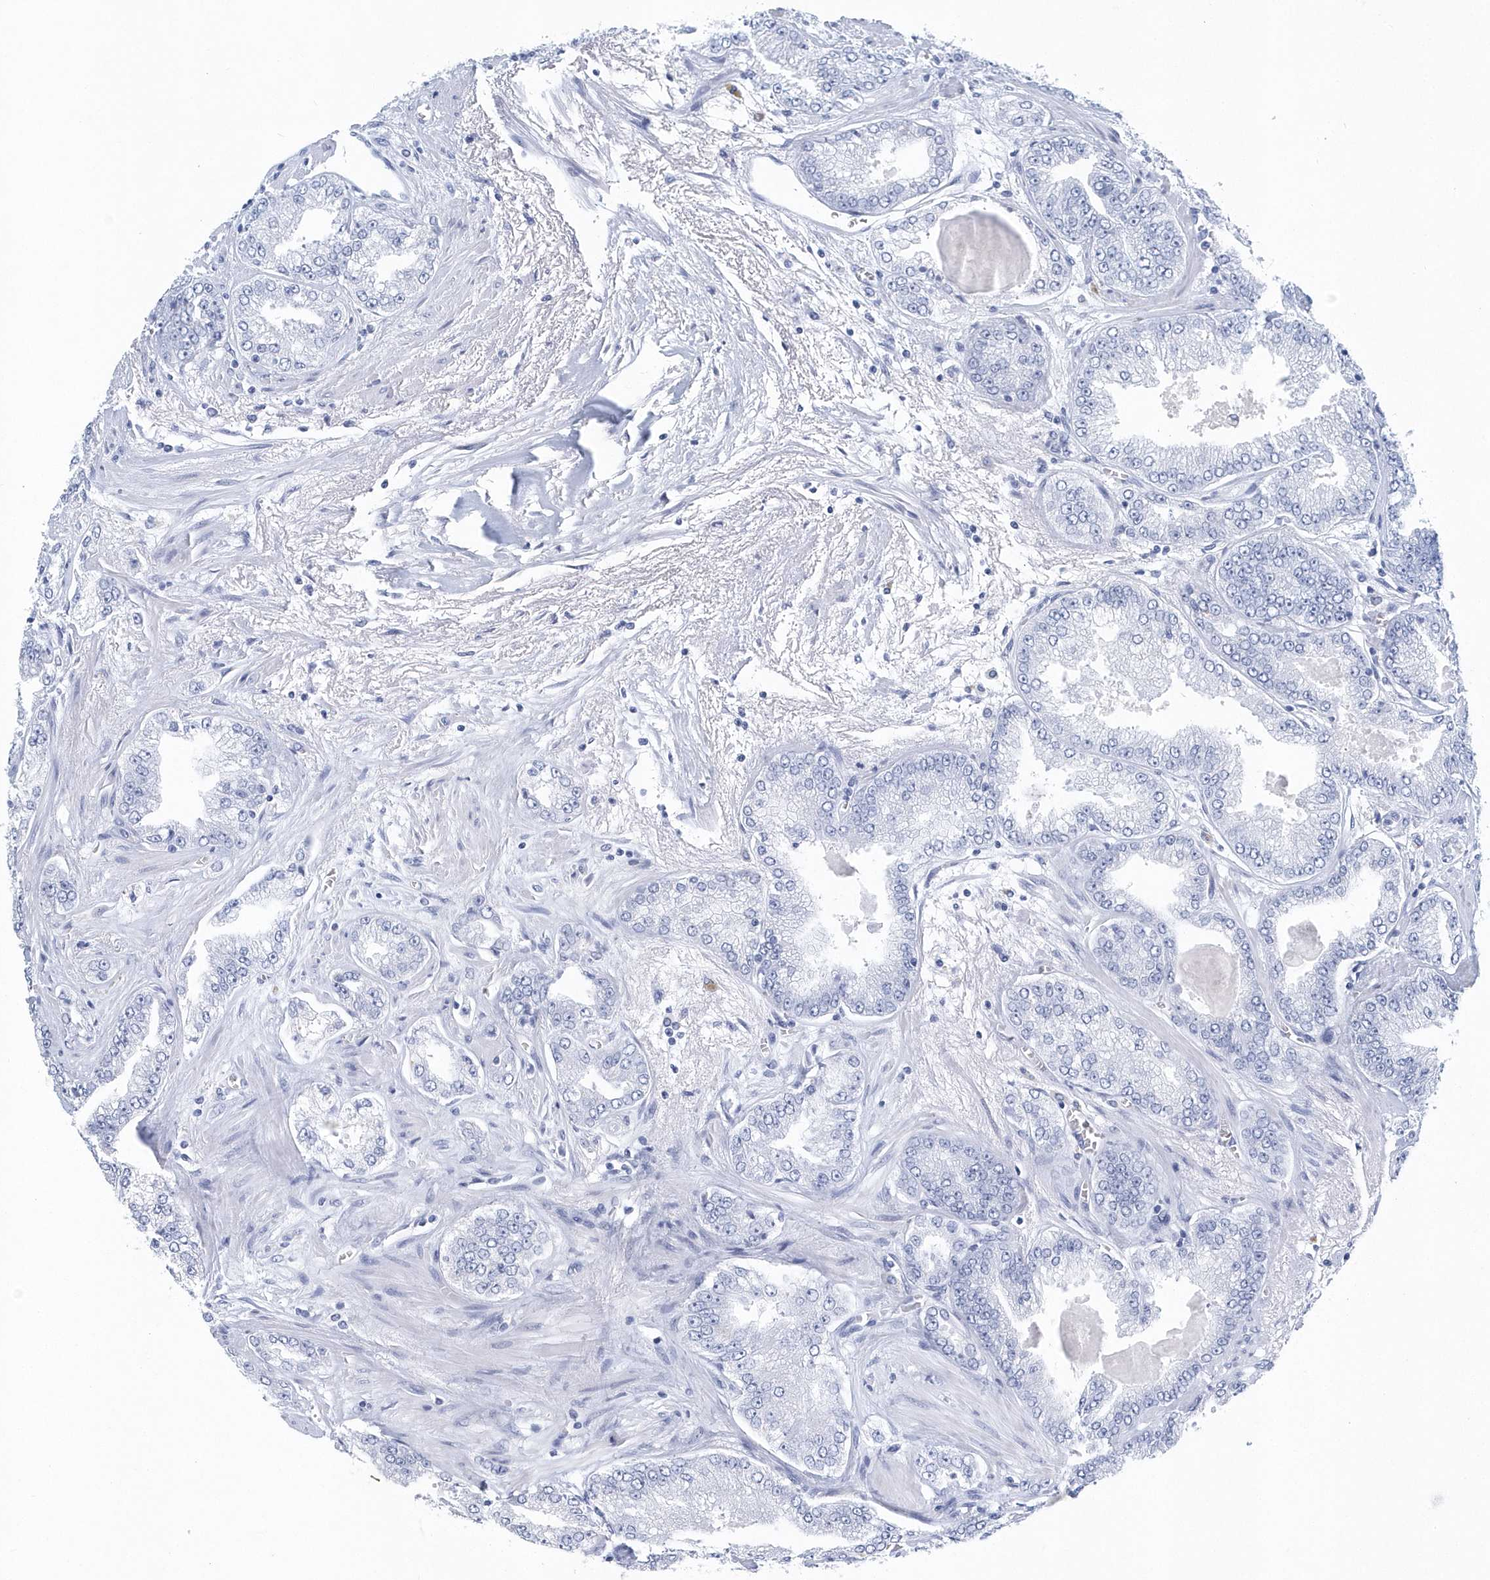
{"staining": {"intensity": "negative", "quantity": "none", "location": "none"}, "tissue": "prostate cancer", "cell_type": "Tumor cells", "image_type": "cancer", "snomed": [{"axis": "morphology", "description": "Adenocarcinoma, High grade"}, {"axis": "topography", "description": "Prostate"}], "caption": "There is no significant staining in tumor cells of prostate cancer (high-grade adenocarcinoma).", "gene": "PTPRO", "patient": {"sex": "male", "age": 71}}